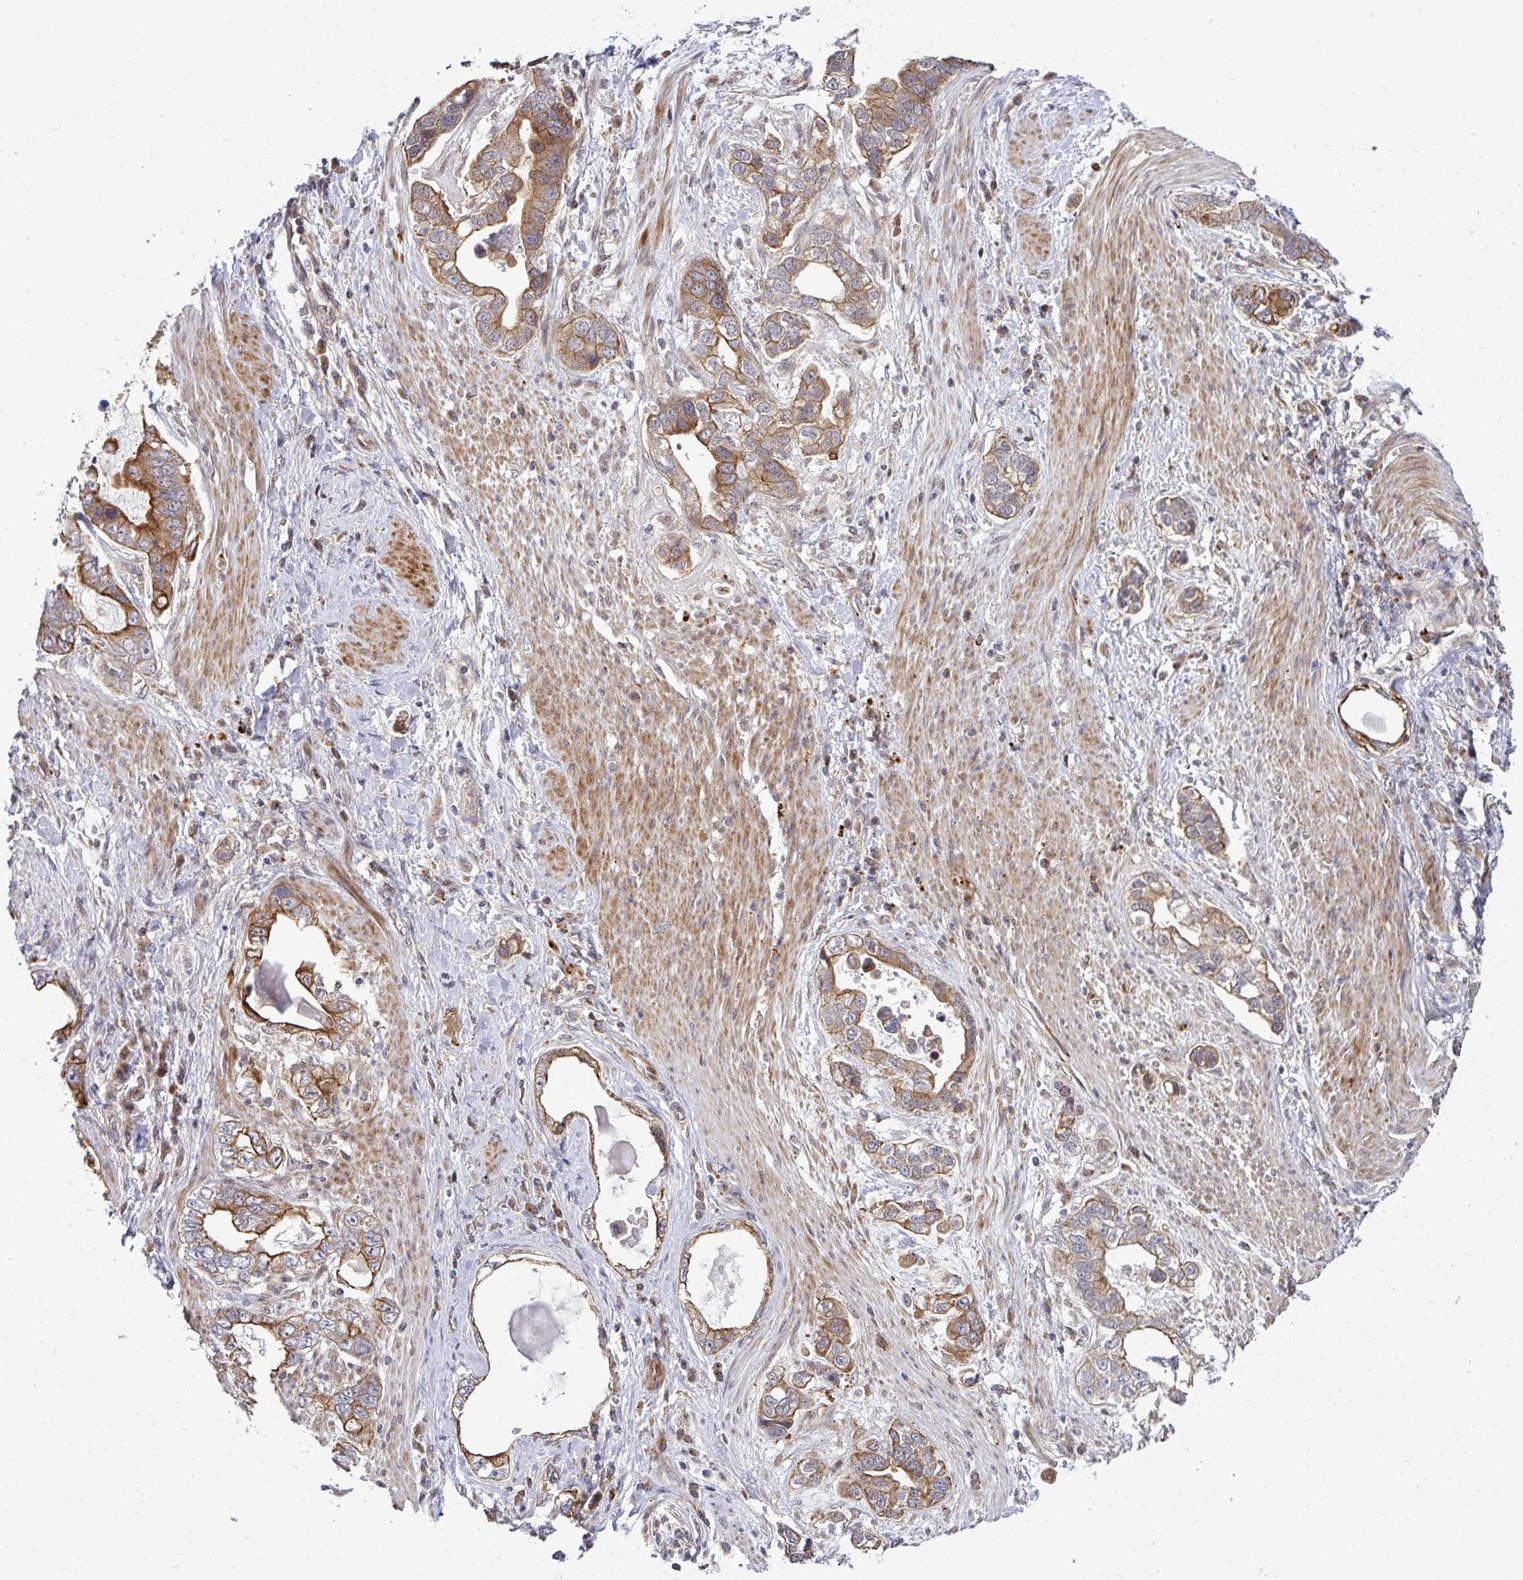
{"staining": {"intensity": "moderate", "quantity": ">75%", "location": "cytoplasmic/membranous"}, "tissue": "stomach cancer", "cell_type": "Tumor cells", "image_type": "cancer", "snomed": [{"axis": "morphology", "description": "Adenocarcinoma, NOS"}, {"axis": "topography", "description": "Stomach, lower"}], "caption": "Tumor cells exhibit medium levels of moderate cytoplasmic/membranous staining in about >75% of cells in human stomach adenocarcinoma.", "gene": "TRIM44", "patient": {"sex": "female", "age": 93}}